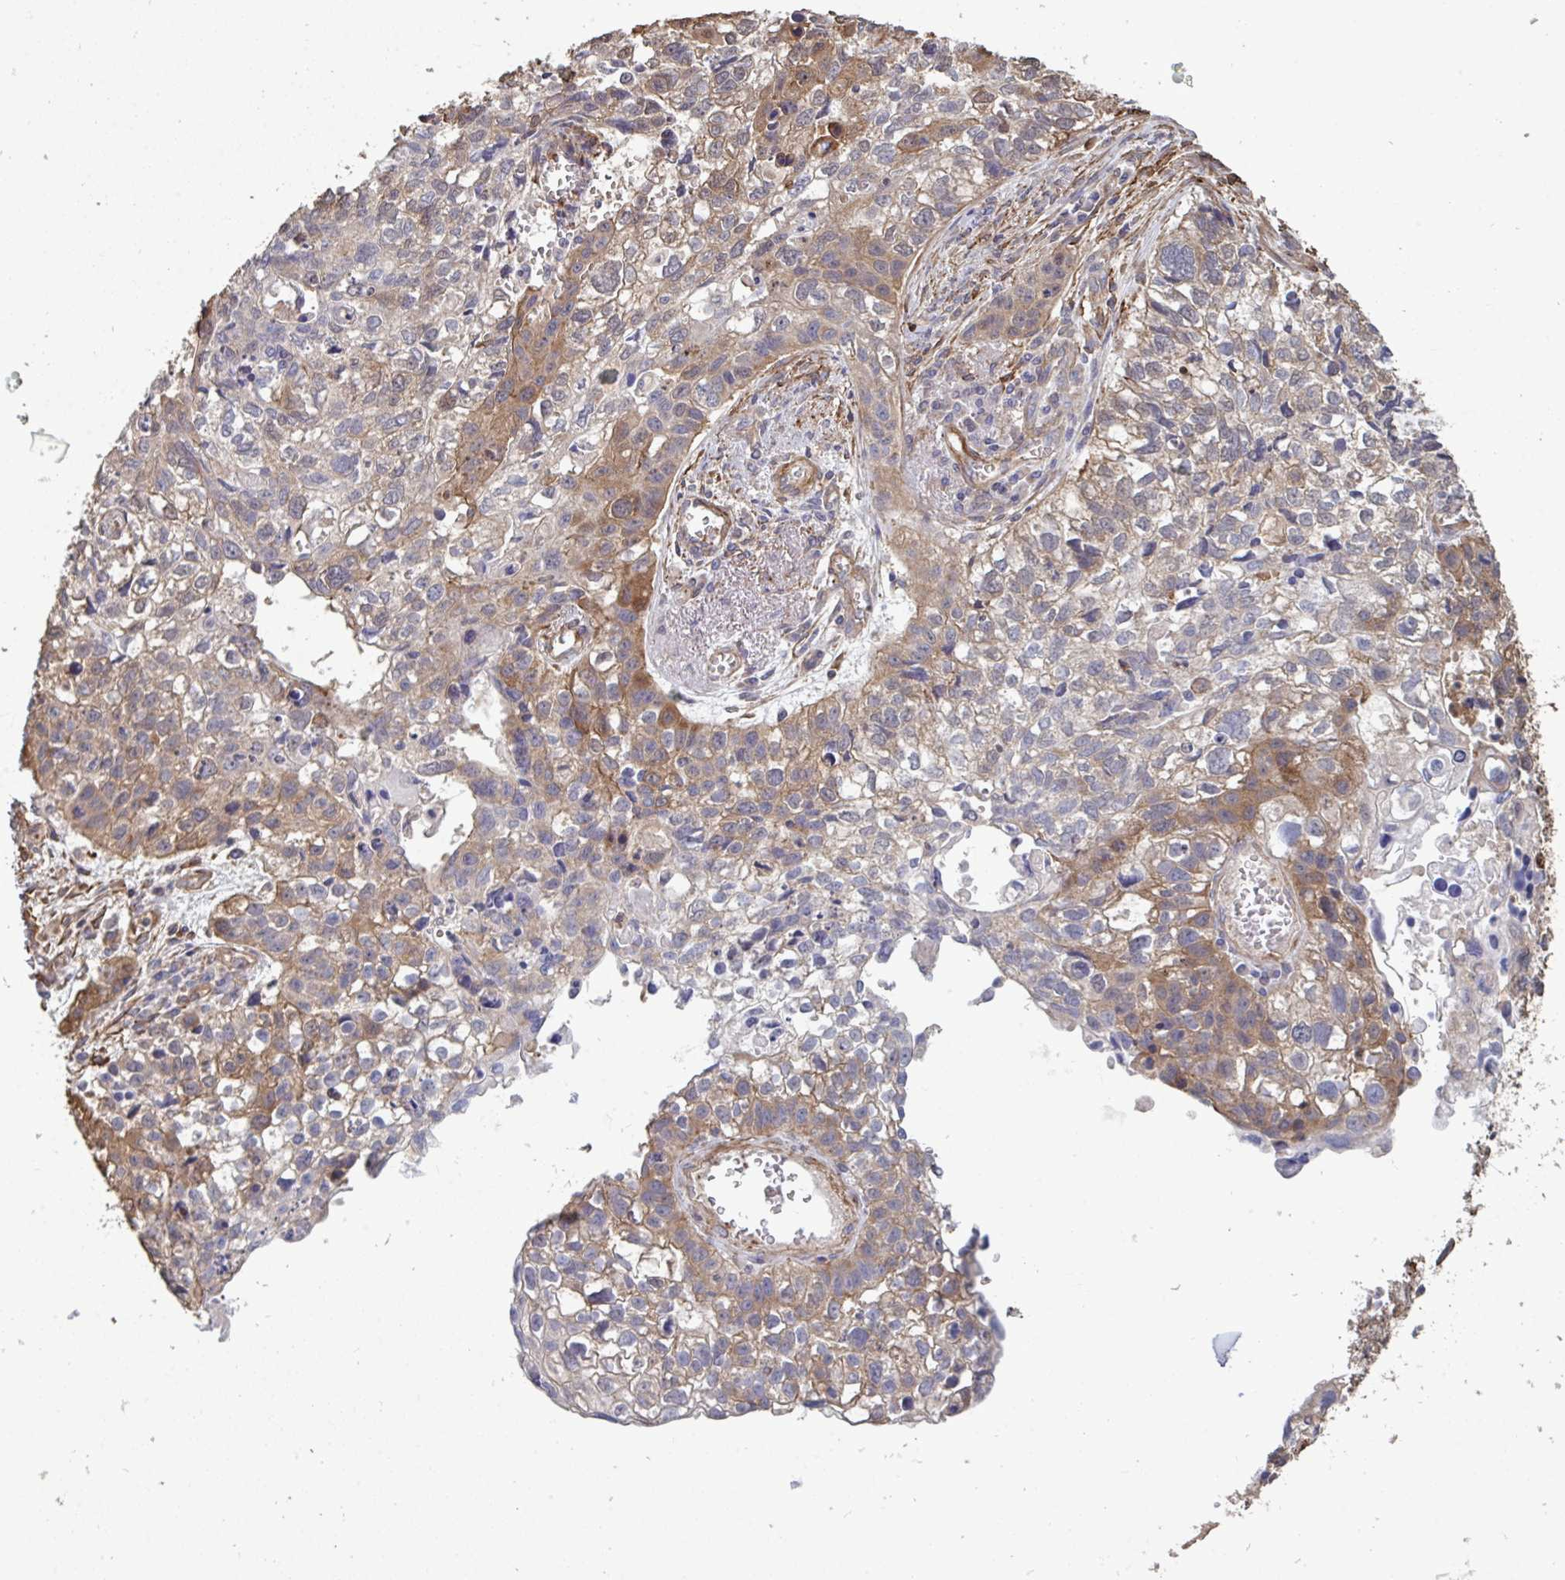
{"staining": {"intensity": "weak", "quantity": "25%-75%", "location": "cytoplasmic/membranous"}, "tissue": "lung cancer", "cell_type": "Tumor cells", "image_type": "cancer", "snomed": [{"axis": "morphology", "description": "Squamous cell carcinoma, NOS"}, {"axis": "topography", "description": "Lung"}], "caption": "Tumor cells exhibit low levels of weak cytoplasmic/membranous positivity in about 25%-75% of cells in human lung cancer.", "gene": "ISCU", "patient": {"sex": "male", "age": 74}}